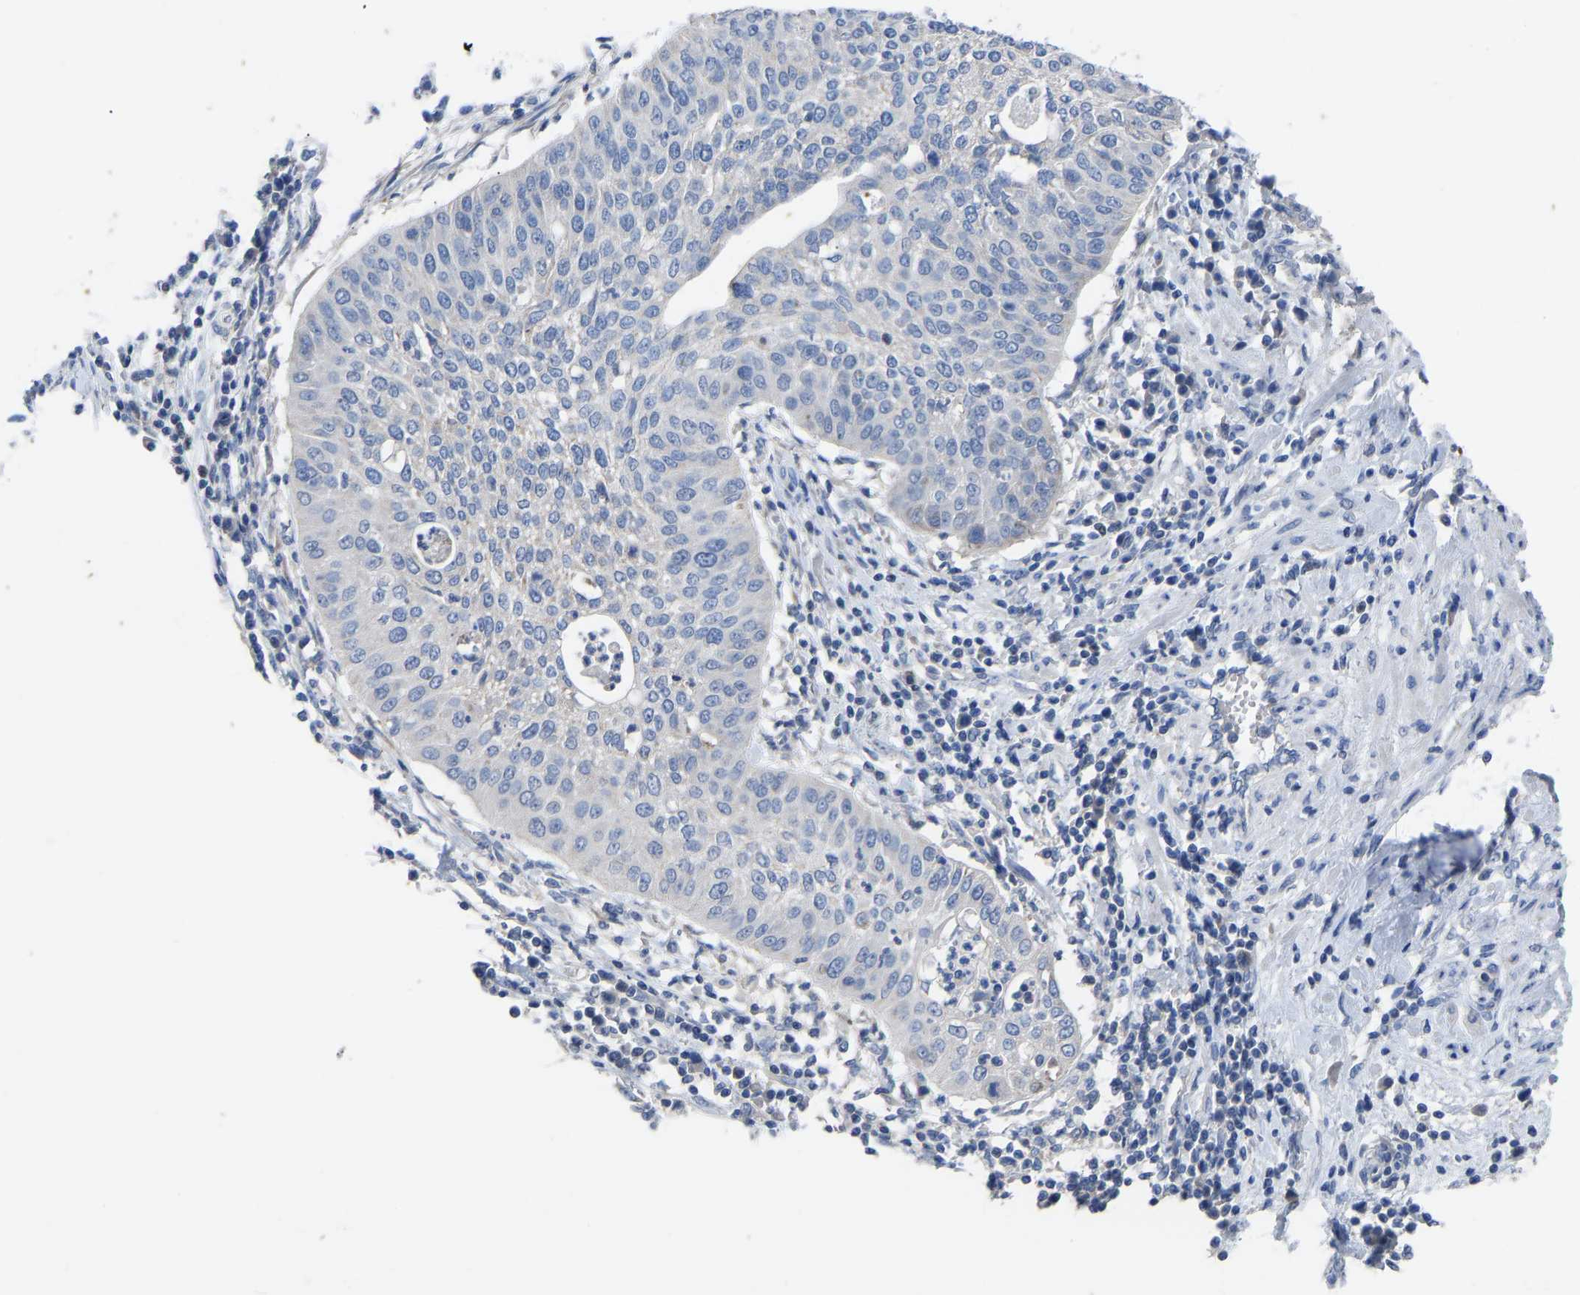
{"staining": {"intensity": "negative", "quantity": "none", "location": "none"}, "tissue": "cervical cancer", "cell_type": "Tumor cells", "image_type": "cancer", "snomed": [{"axis": "morphology", "description": "Normal tissue, NOS"}, {"axis": "morphology", "description": "Squamous cell carcinoma, NOS"}, {"axis": "topography", "description": "Cervix"}], "caption": "Protein analysis of squamous cell carcinoma (cervical) shows no significant positivity in tumor cells. The staining was performed using DAB (3,3'-diaminobenzidine) to visualize the protein expression in brown, while the nuclei were stained in blue with hematoxylin (Magnification: 20x).", "gene": "OLIG2", "patient": {"sex": "female", "age": 39}}